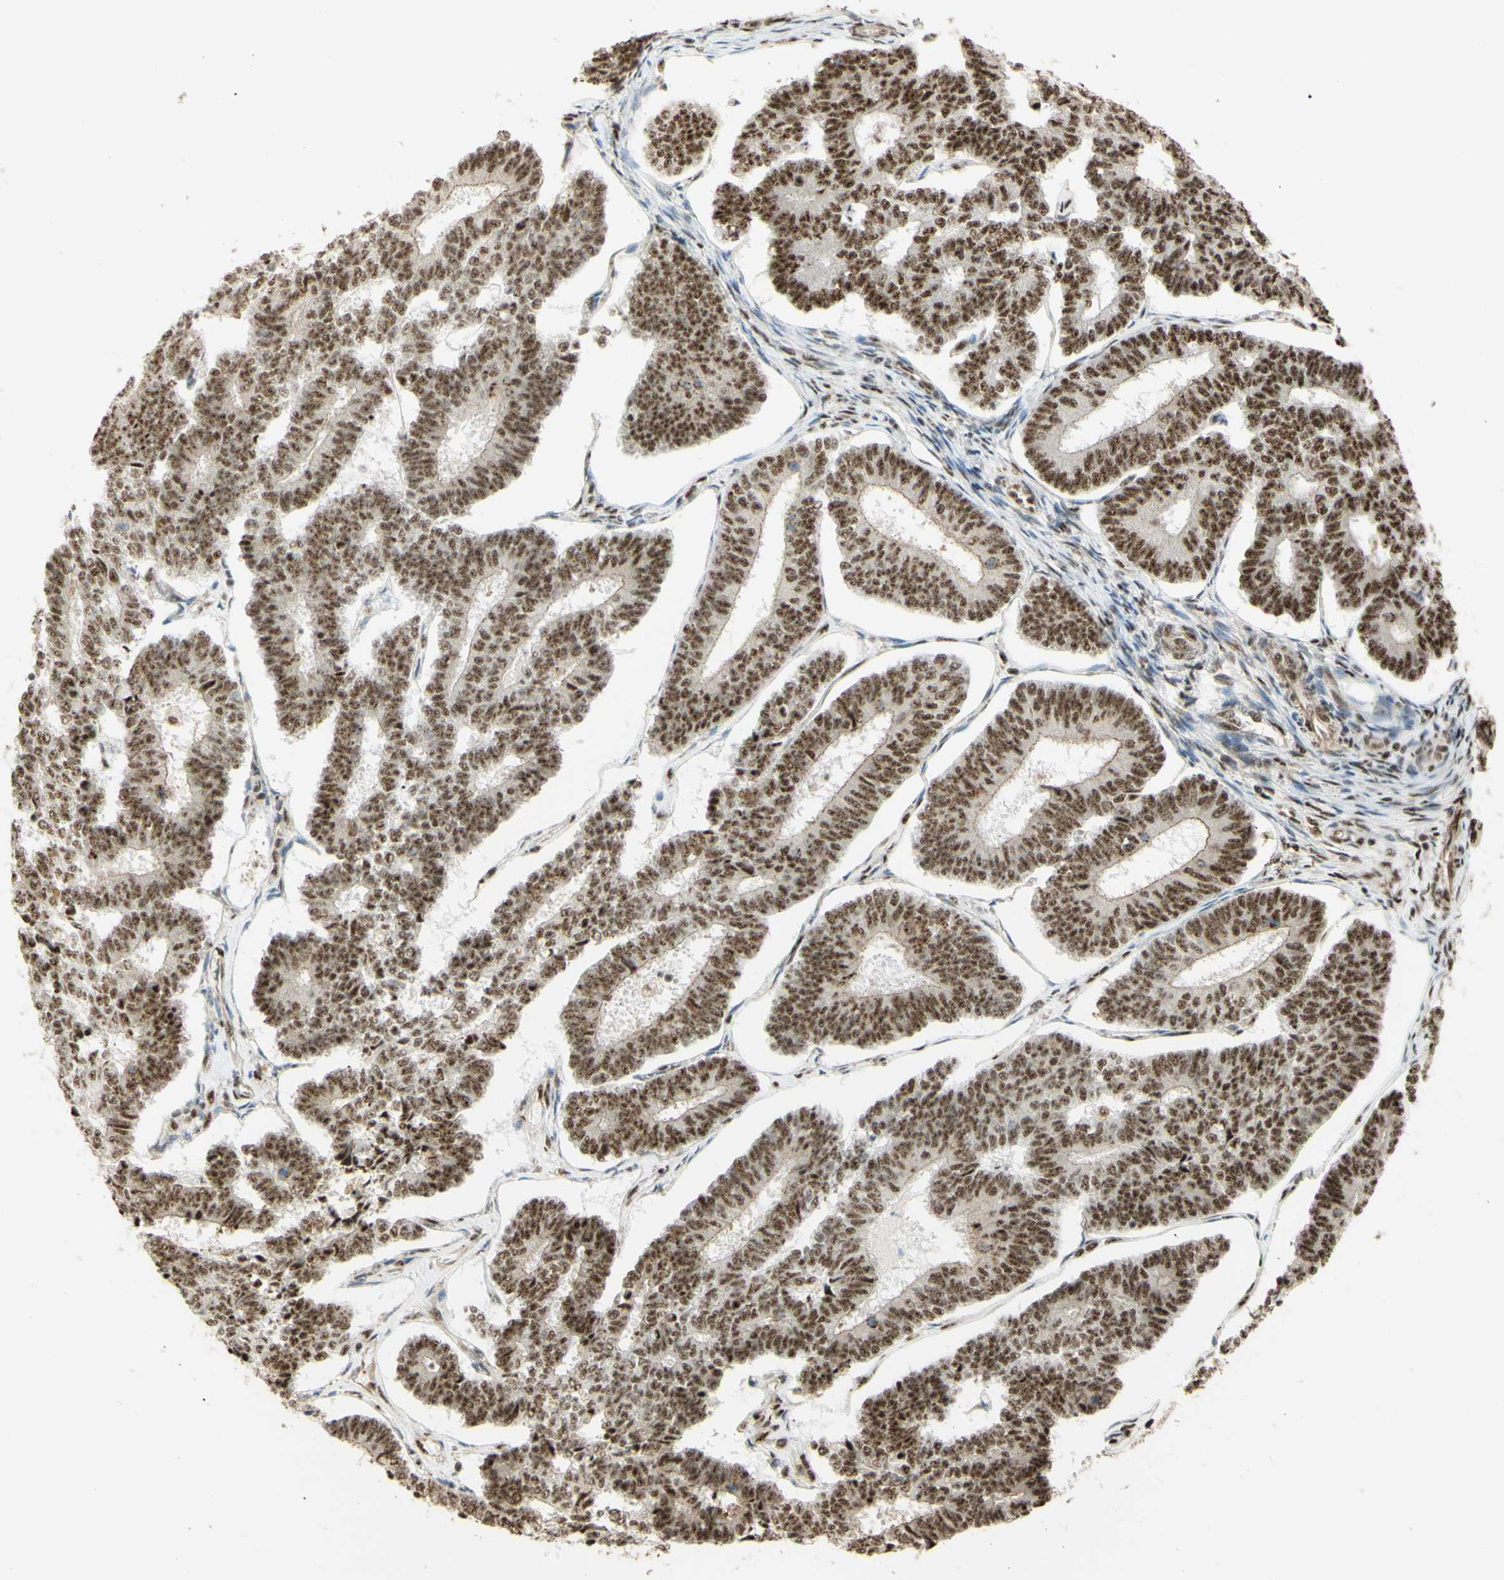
{"staining": {"intensity": "moderate", "quantity": ">75%", "location": "nuclear"}, "tissue": "endometrial cancer", "cell_type": "Tumor cells", "image_type": "cancer", "snomed": [{"axis": "morphology", "description": "Adenocarcinoma, NOS"}, {"axis": "topography", "description": "Endometrium"}], "caption": "Human endometrial cancer (adenocarcinoma) stained with a protein marker demonstrates moderate staining in tumor cells.", "gene": "SAP18", "patient": {"sex": "female", "age": 70}}